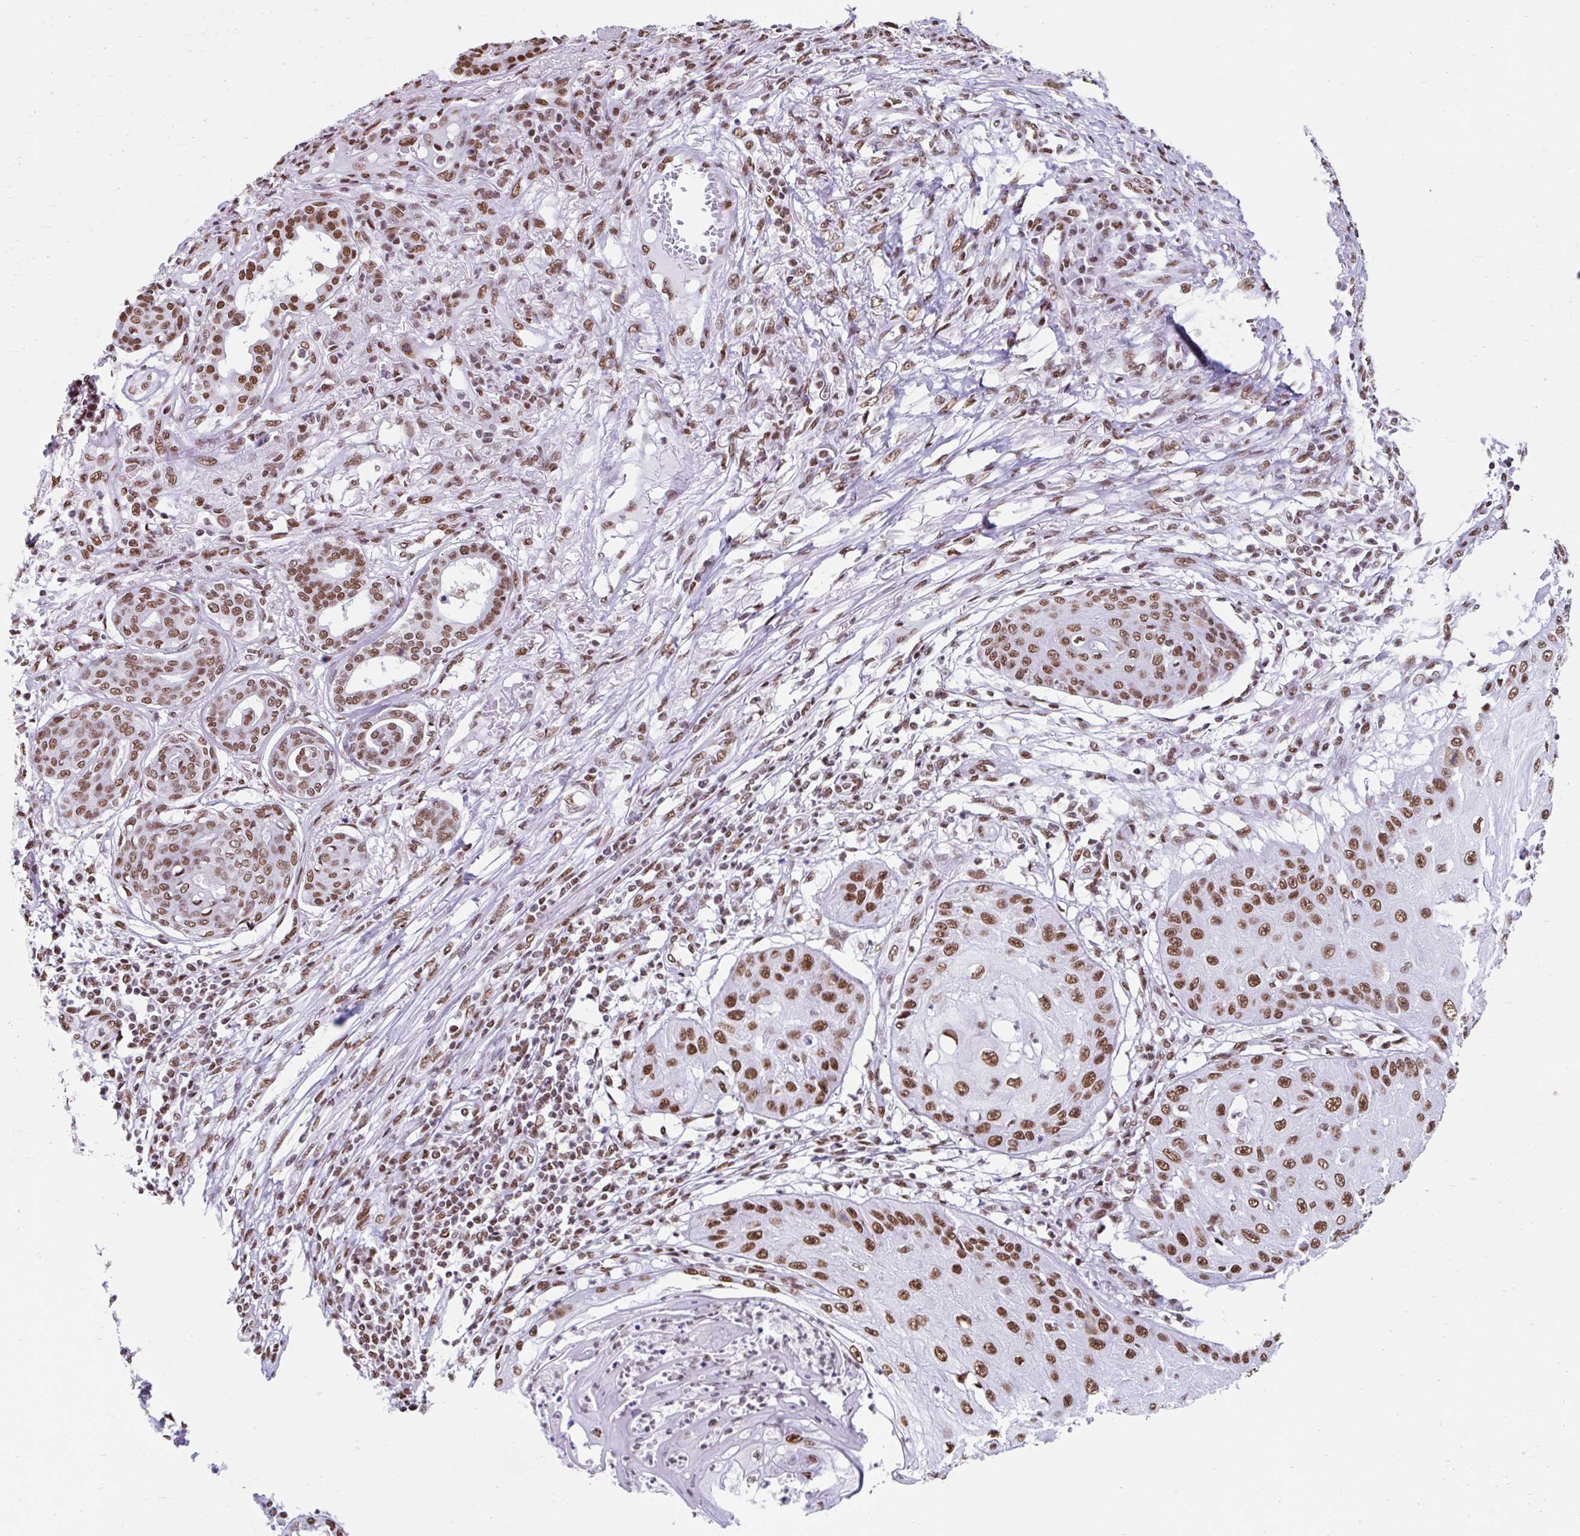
{"staining": {"intensity": "strong", "quantity": ">75%", "location": "nuclear"}, "tissue": "skin cancer", "cell_type": "Tumor cells", "image_type": "cancer", "snomed": [{"axis": "morphology", "description": "Squamous cell carcinoma, NOS"}, {"axis": "topography", "description": "Skin"}], "caption": "Immunohistochemical staining of squamous cell carcinoma (skin) reveals high levels of strong nuclear expression in approximately >75% of tumor cells. (IHC, brightfield microscopy, high magnification).", "gene": "KHDRBS1", "patient": {"sex": "male", "age": 70}}